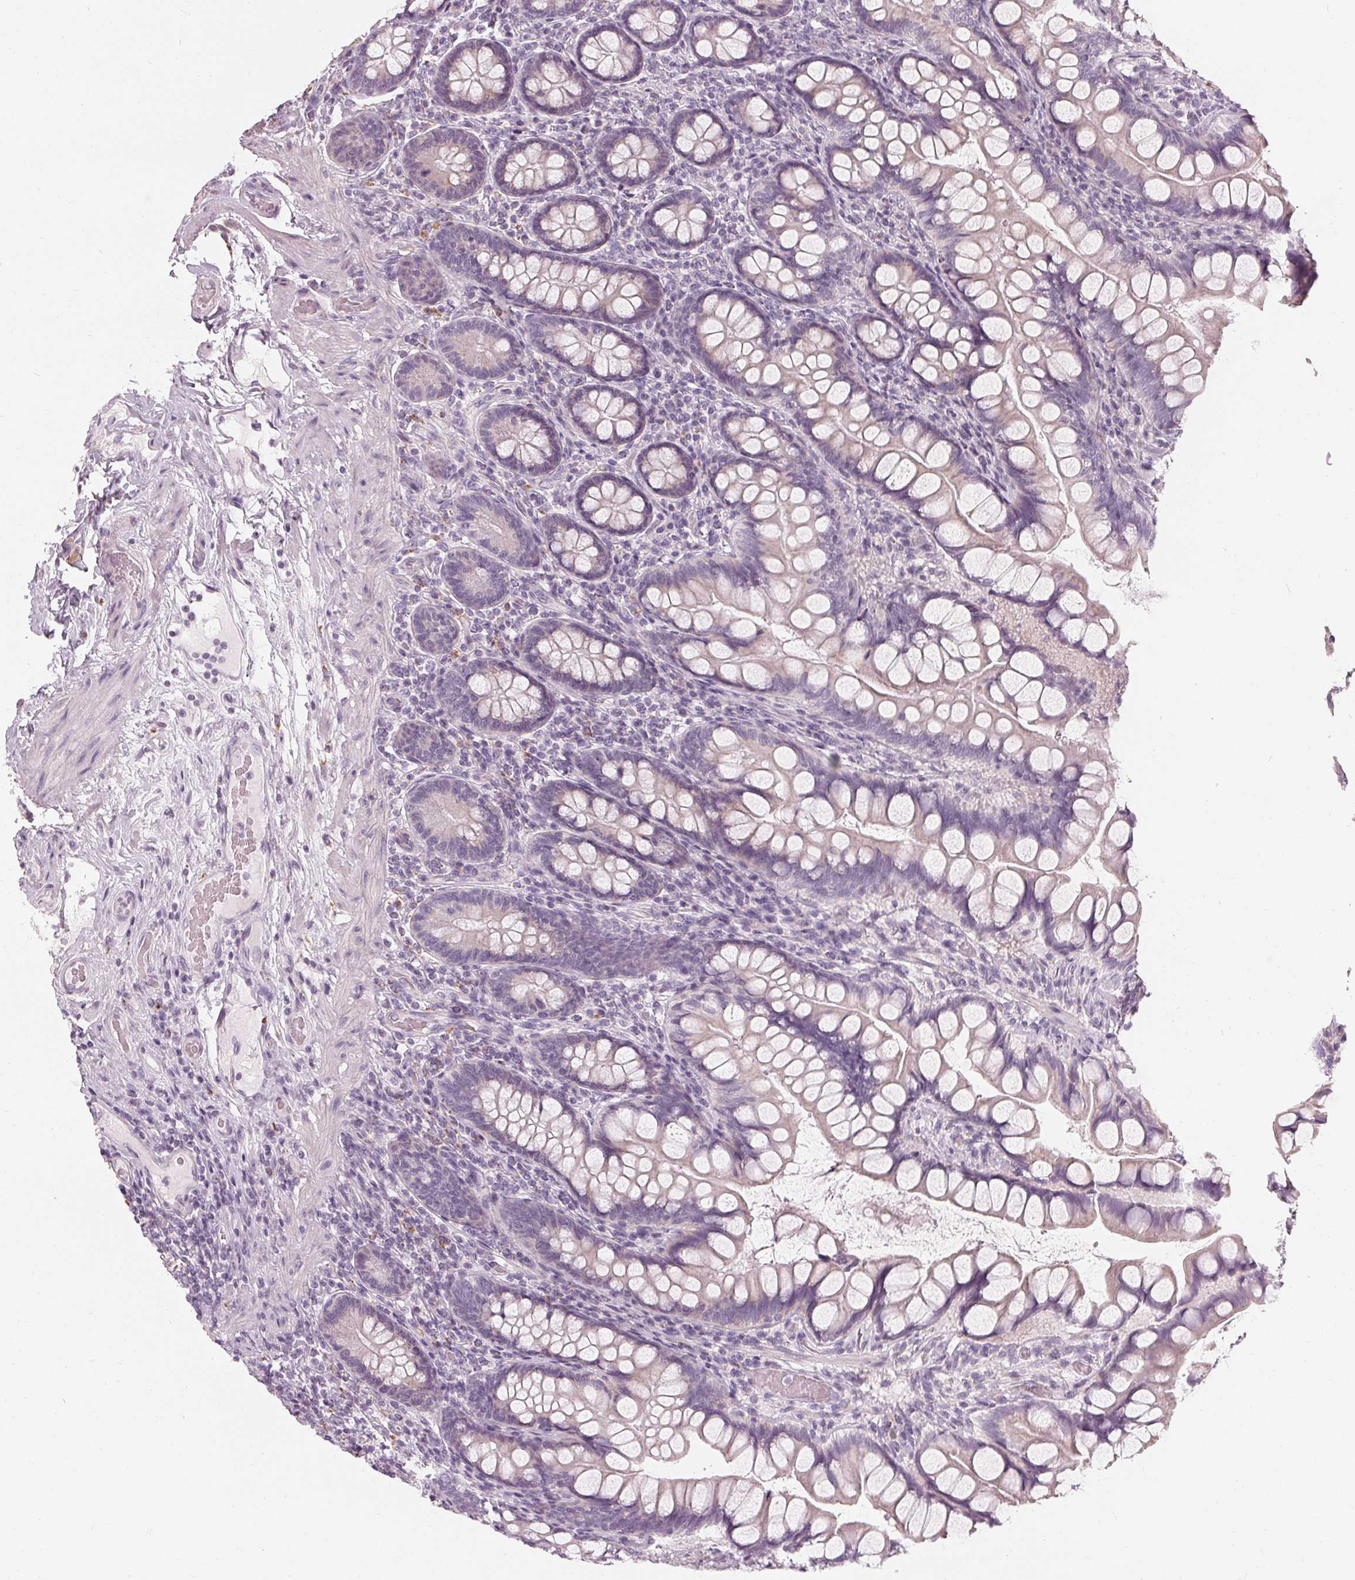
{"staining": {"intensity": "negative", "quantity": "none", "location": "none"}, "tissue": "small intestine", "cell_type": "Glandular cells", "image_type": "normal", "snomed": [{"axis": "morphology", "description": "Normal tissue, NOS"}, {"axis": "topography", "description": "Small intestine"}], "caption": "Immunohistochemistry (IHC) photomicrograph of benign small intestine stained for a protein (brown), which demonstrates no expression in glandular cells.", "gene": "HOPX", "patient": {"sex": "male", "age": 70}}